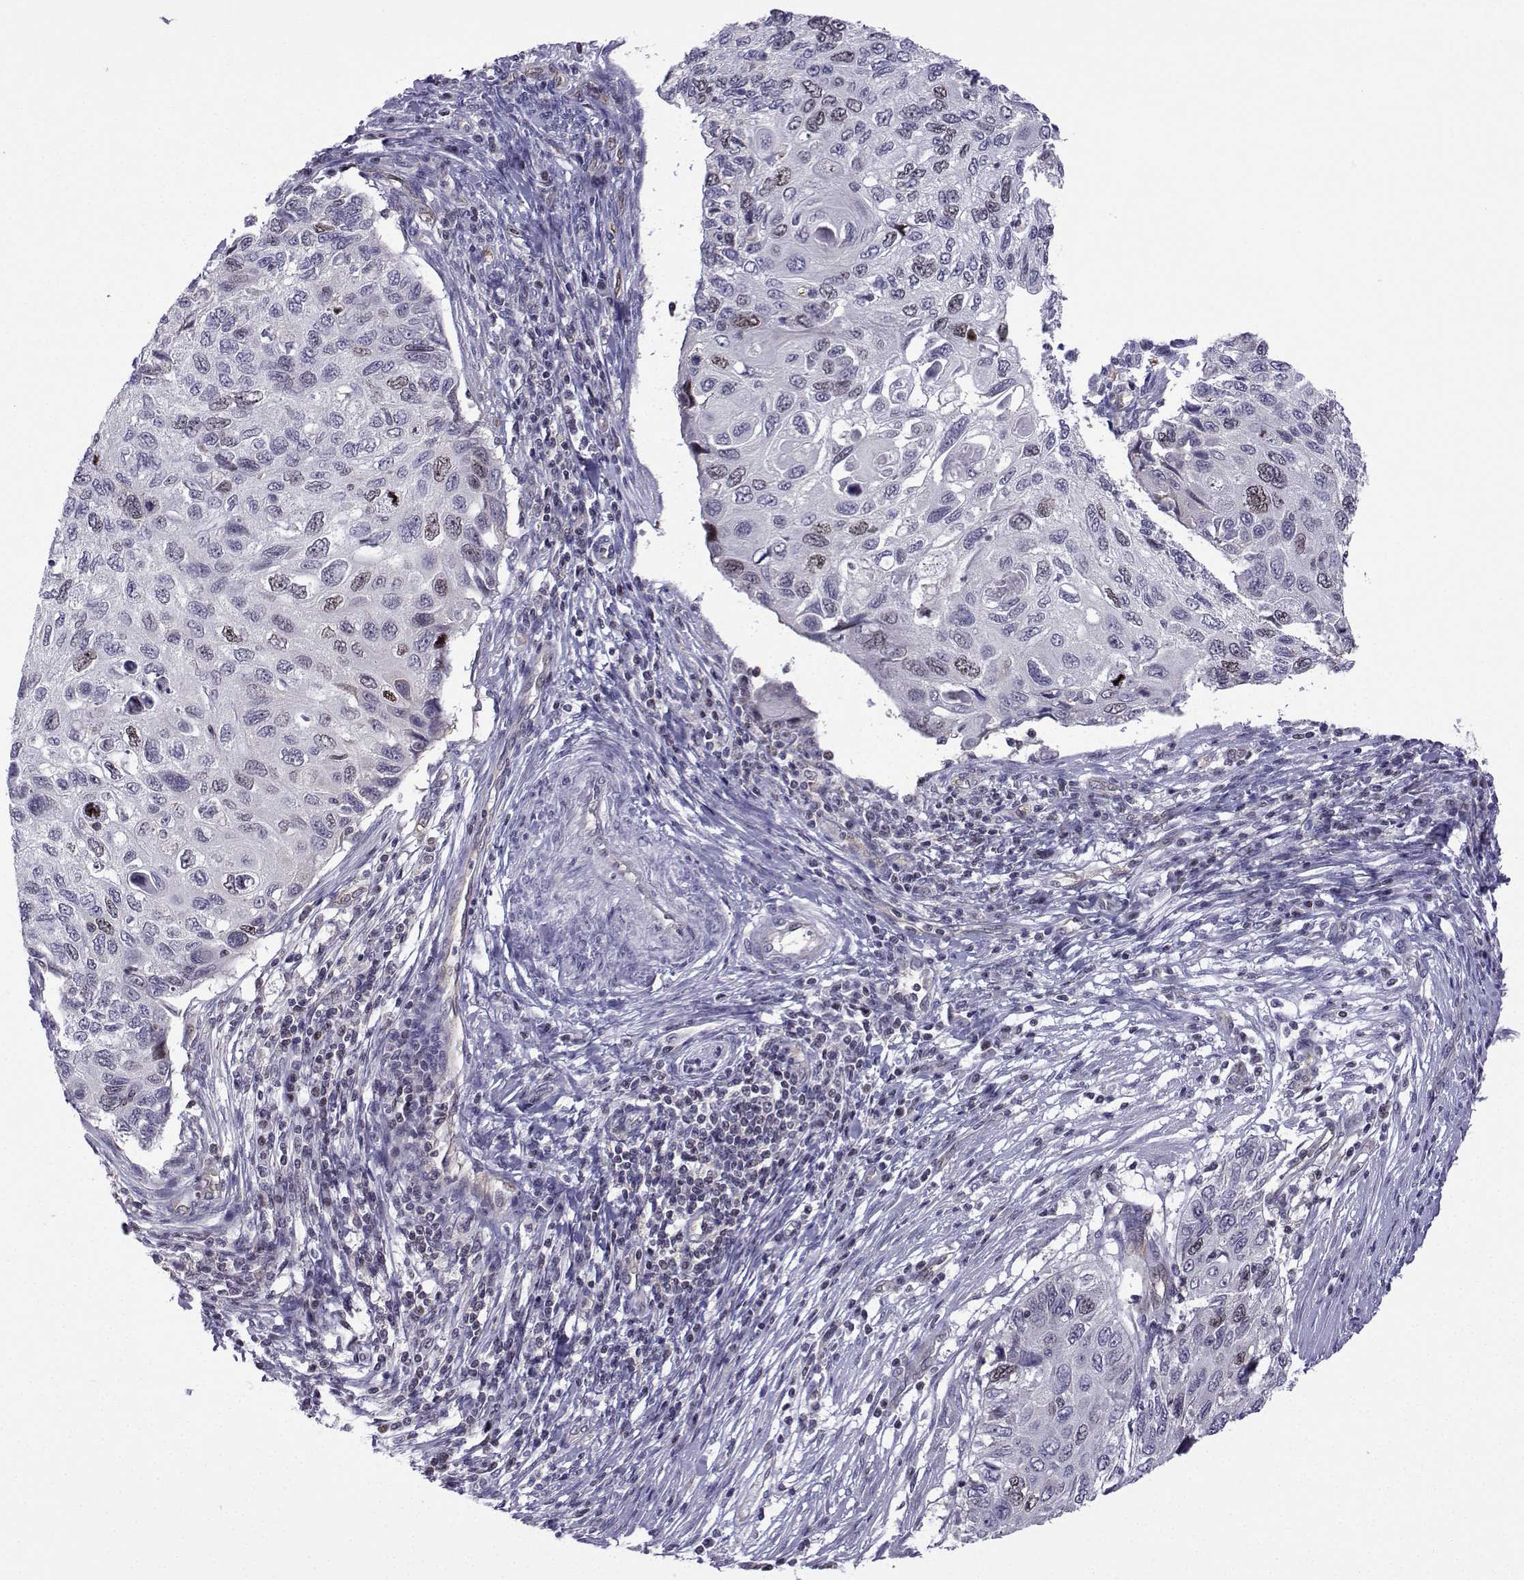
{"staining": {"intensity": "weak", "quantity": "<25%", "location": "nuclear"}, "tissue": "cervical cancer", "cell_type": "Tumor cells", "image_type": "cancer", "snomed": [{"axis": "morphology", "description": "Squamous cell carcinoma, NOS"}, {"axis": "topography", "description": "Cervix"}], "caption": "Image shows no significant protein positivity in tumor cells of cervical squamous cell carcinoma.", "gene": "INCENP", "patient": {"sex": "female", "age": 70}}